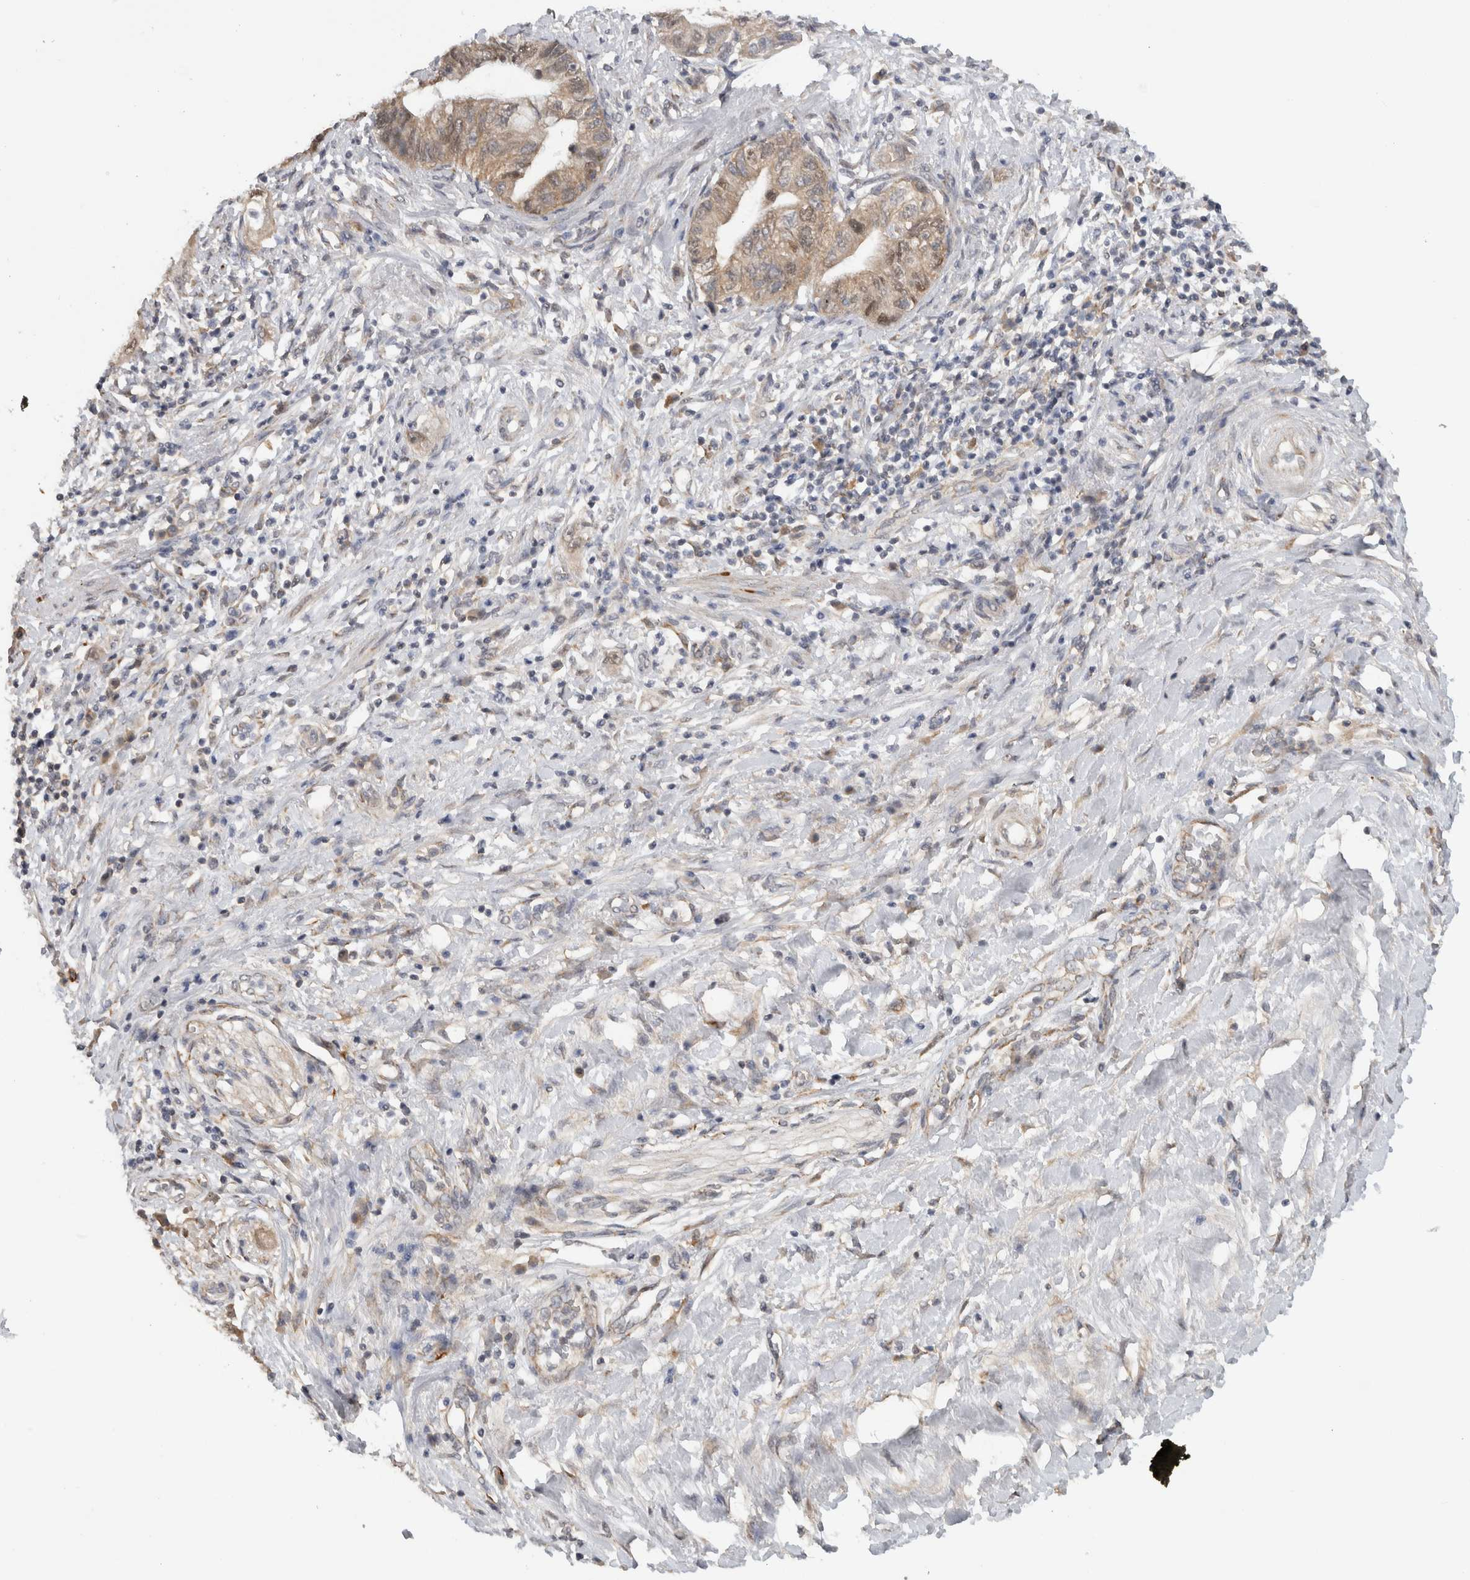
{"staining": {"intensity": "weak", "quantity": ">75%", "location": "cytoplasmic/membranous,nuclear"}, "tissue": "pancreatic cancer", "cell_type": "Tumor cells", "image_type": "cancer", "snomed": [{"axis": "morphology", "description": "Adenocarcinoma, NOS"}, {"axis": "topography", "description": "Pancreas"}], "caption": "Human pancreatic cancer stained for a protein (brown) demonstrates weak cytoplasmic/membranous and nuclear positive expression in about >75% of tumor cells.", "gene": "DYRK2", "patient": {"sex": "female", "age": 73}}